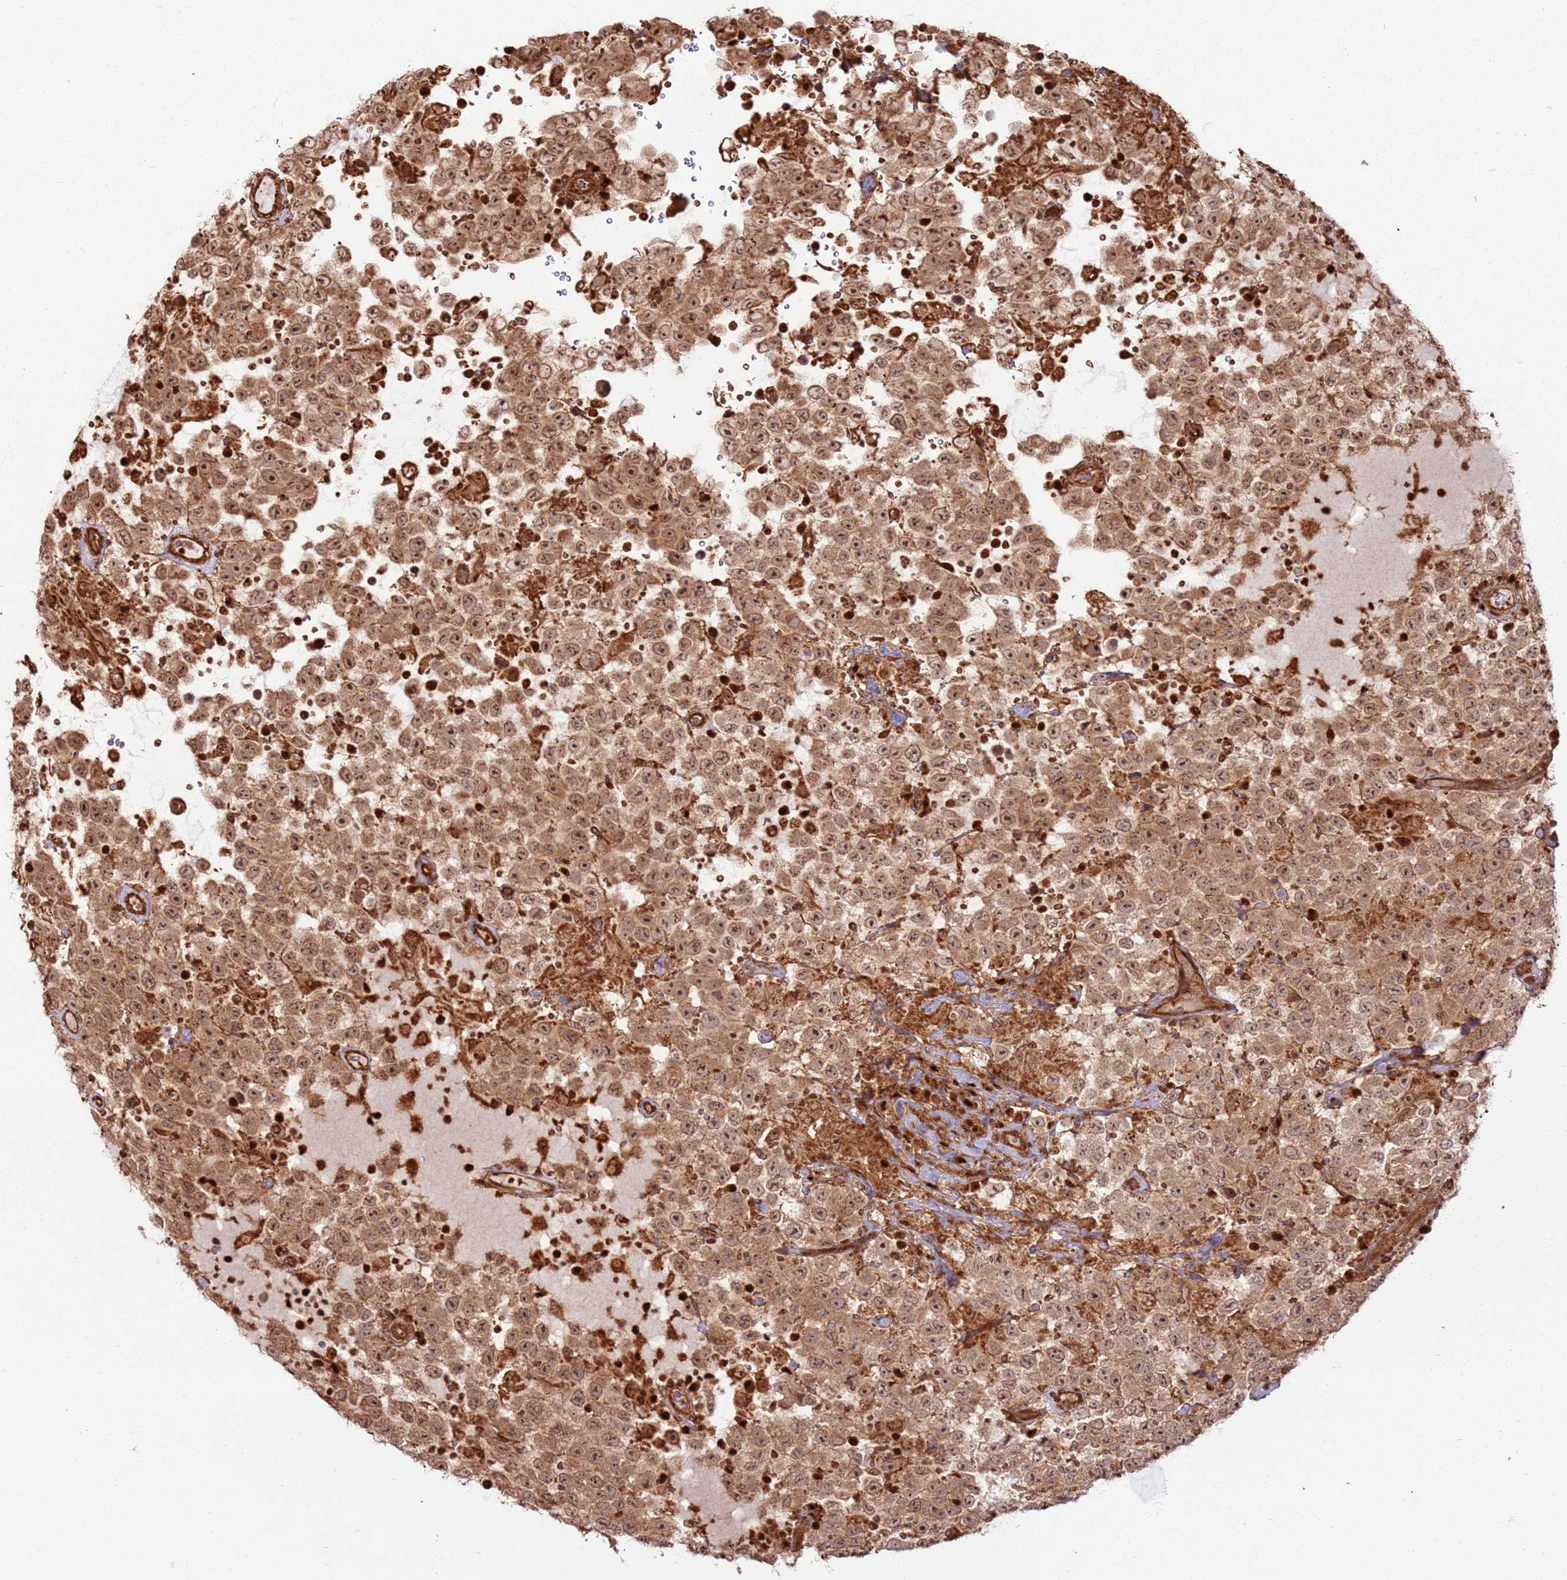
{"staining": {"intensity": "moderate", "quantity": ">75%", "location": "cytoplasmic/membranous,nuclear"}, "tissue": "testis cancer", "cell_type": "Tumor cells", "image_type": "cancer", "snomed": [{"axis": "morphology", "description": "Seminoma, NOS"}, {"axis": "topography", "description": "Testis"}], "caption": "Seminoma (testis) stained with DAB (3,3'-diaminobenzidine) immunohistochemistry (IHC) reveals medium levels of moderate cytoplasmic/membranous and nuclear expression in about >75% of tumor cells.", "gene": "TBC1D13", "patient": {"sex": "male", "age": 41}}